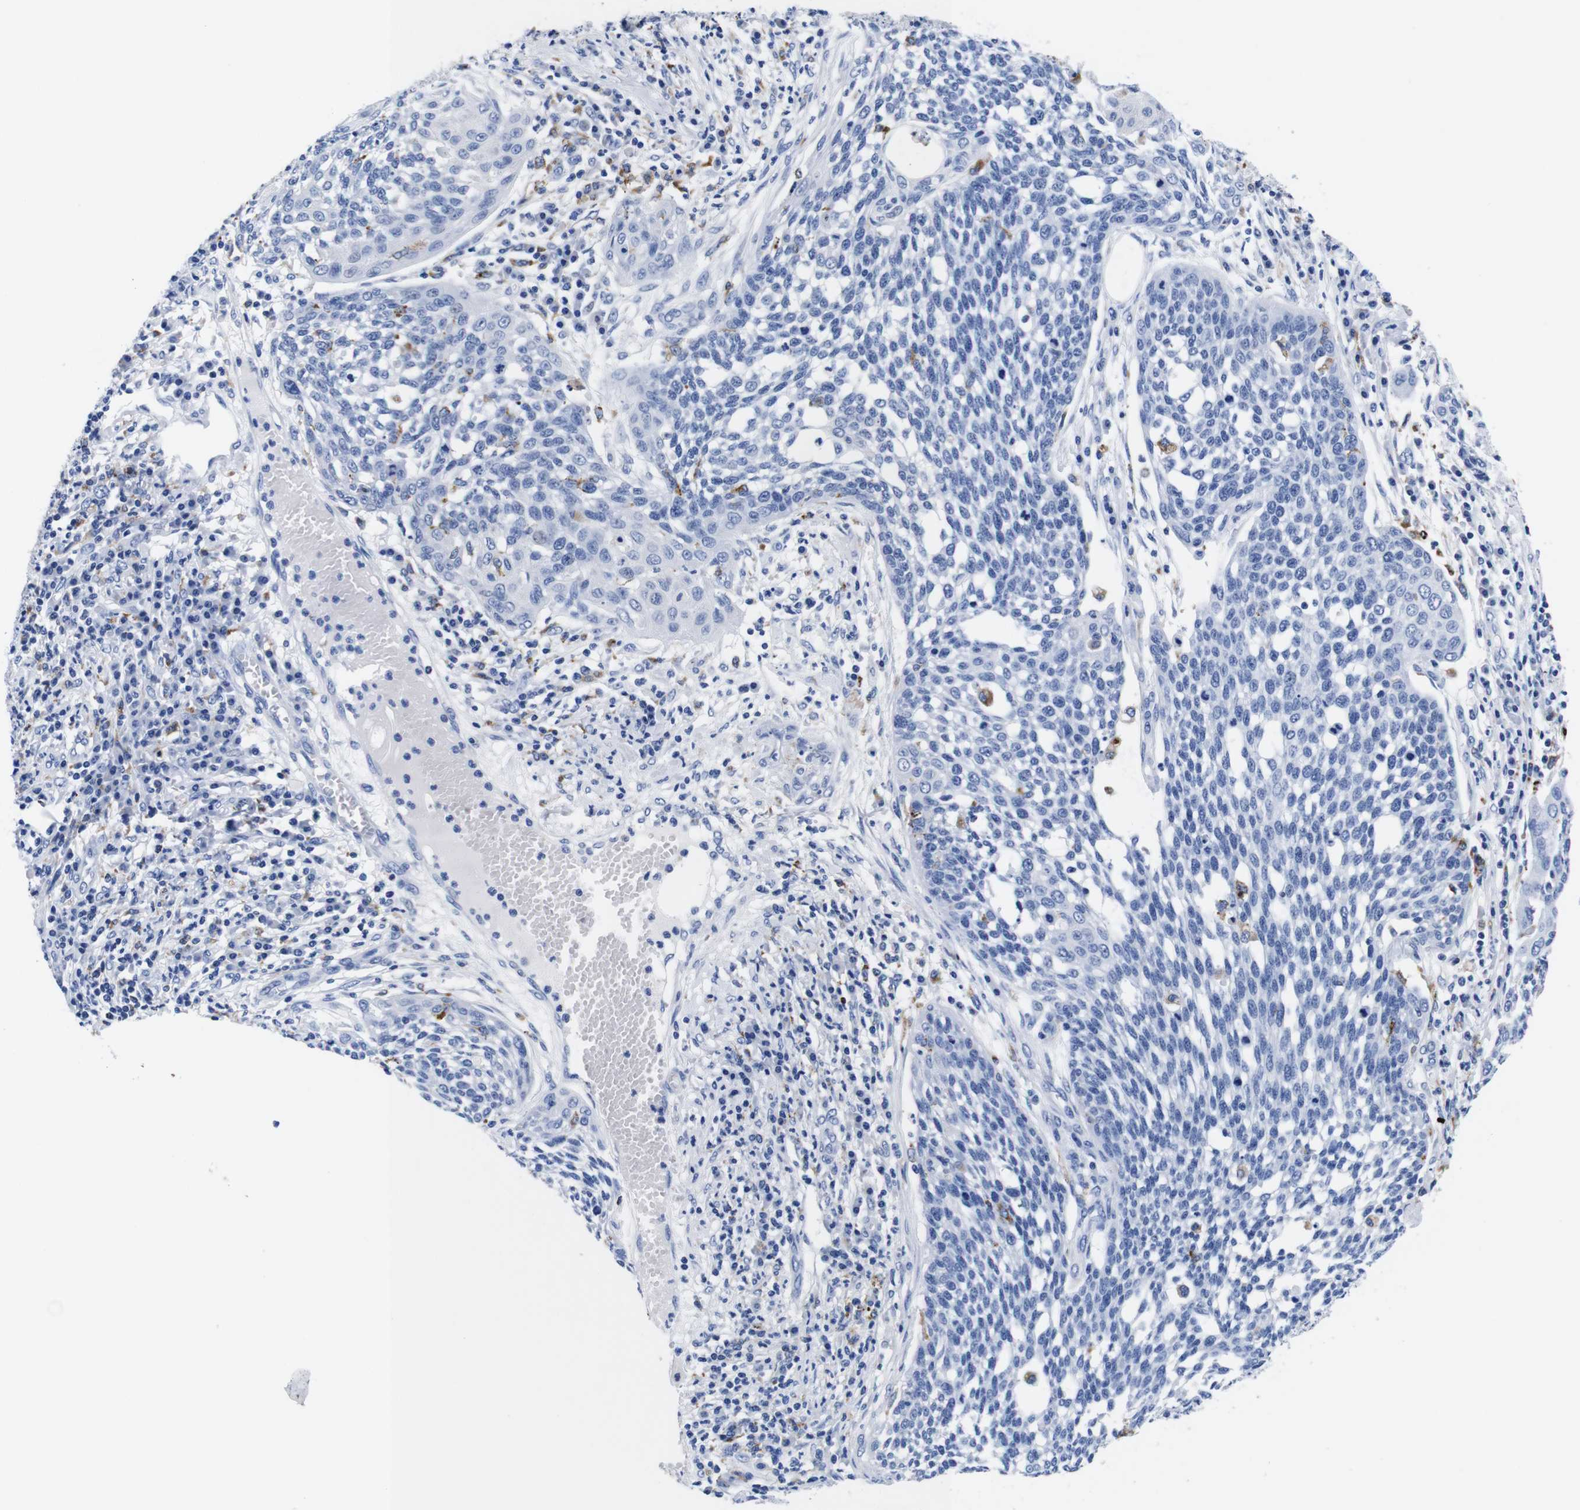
{"staining": {"intensity": "negative", "quantity": "none", "location": "none"}, "tissue": "cervical cancer", "cell_type": "Tumor cells", "image_type": "cancer", "snomed": [{"axis": "morphology", "description": "Squamous cell carcinoma, NOS"}, {"axis": "topography", "description": "Cervix"}], "caption": "Human squamous cell carcinoma (cervical) stained for a protein using immunohistochemistry (IHC) demonstrates no expression in tumor cells.", "gene": "HLA-DMB", "patient": {"sex": "female", "age": 34}}